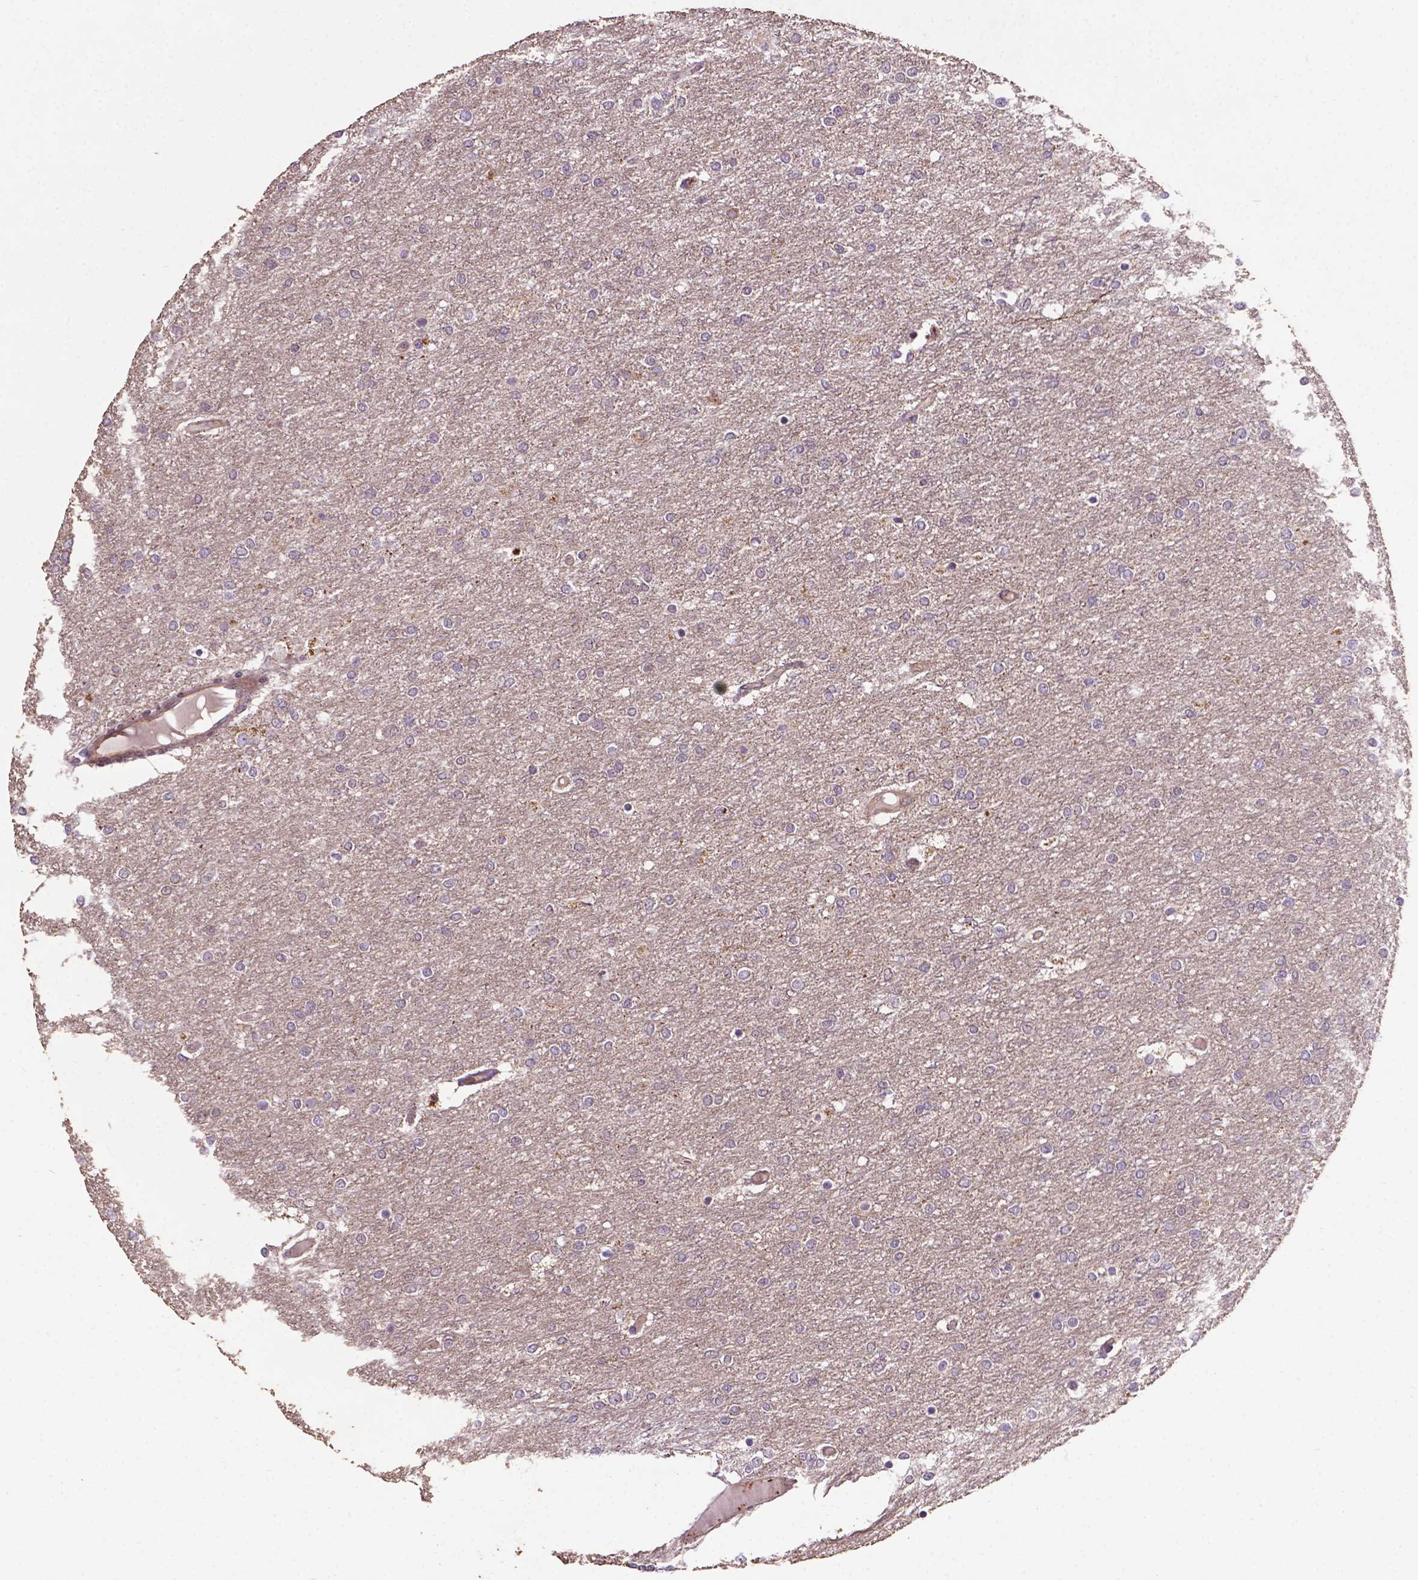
{"staining": {"intensity": "negative", "quantity": "none", "location": "none"}, "tissue": "glioma", "cell_type": "Tumor cells", "image_type": "cancer", "snomed": [{"axis": "morphology", "description": "Glioma, malignant, High grade"}, {"axis": "topography", "description": "Brain"}], "caption": "Glioma was stained to show a protein in brown. There is no significant positivity in tumor cells. Nuclei are stained in blue.", "gene": "SPNS2", "patient": {"sex": "female", "age": 61}}